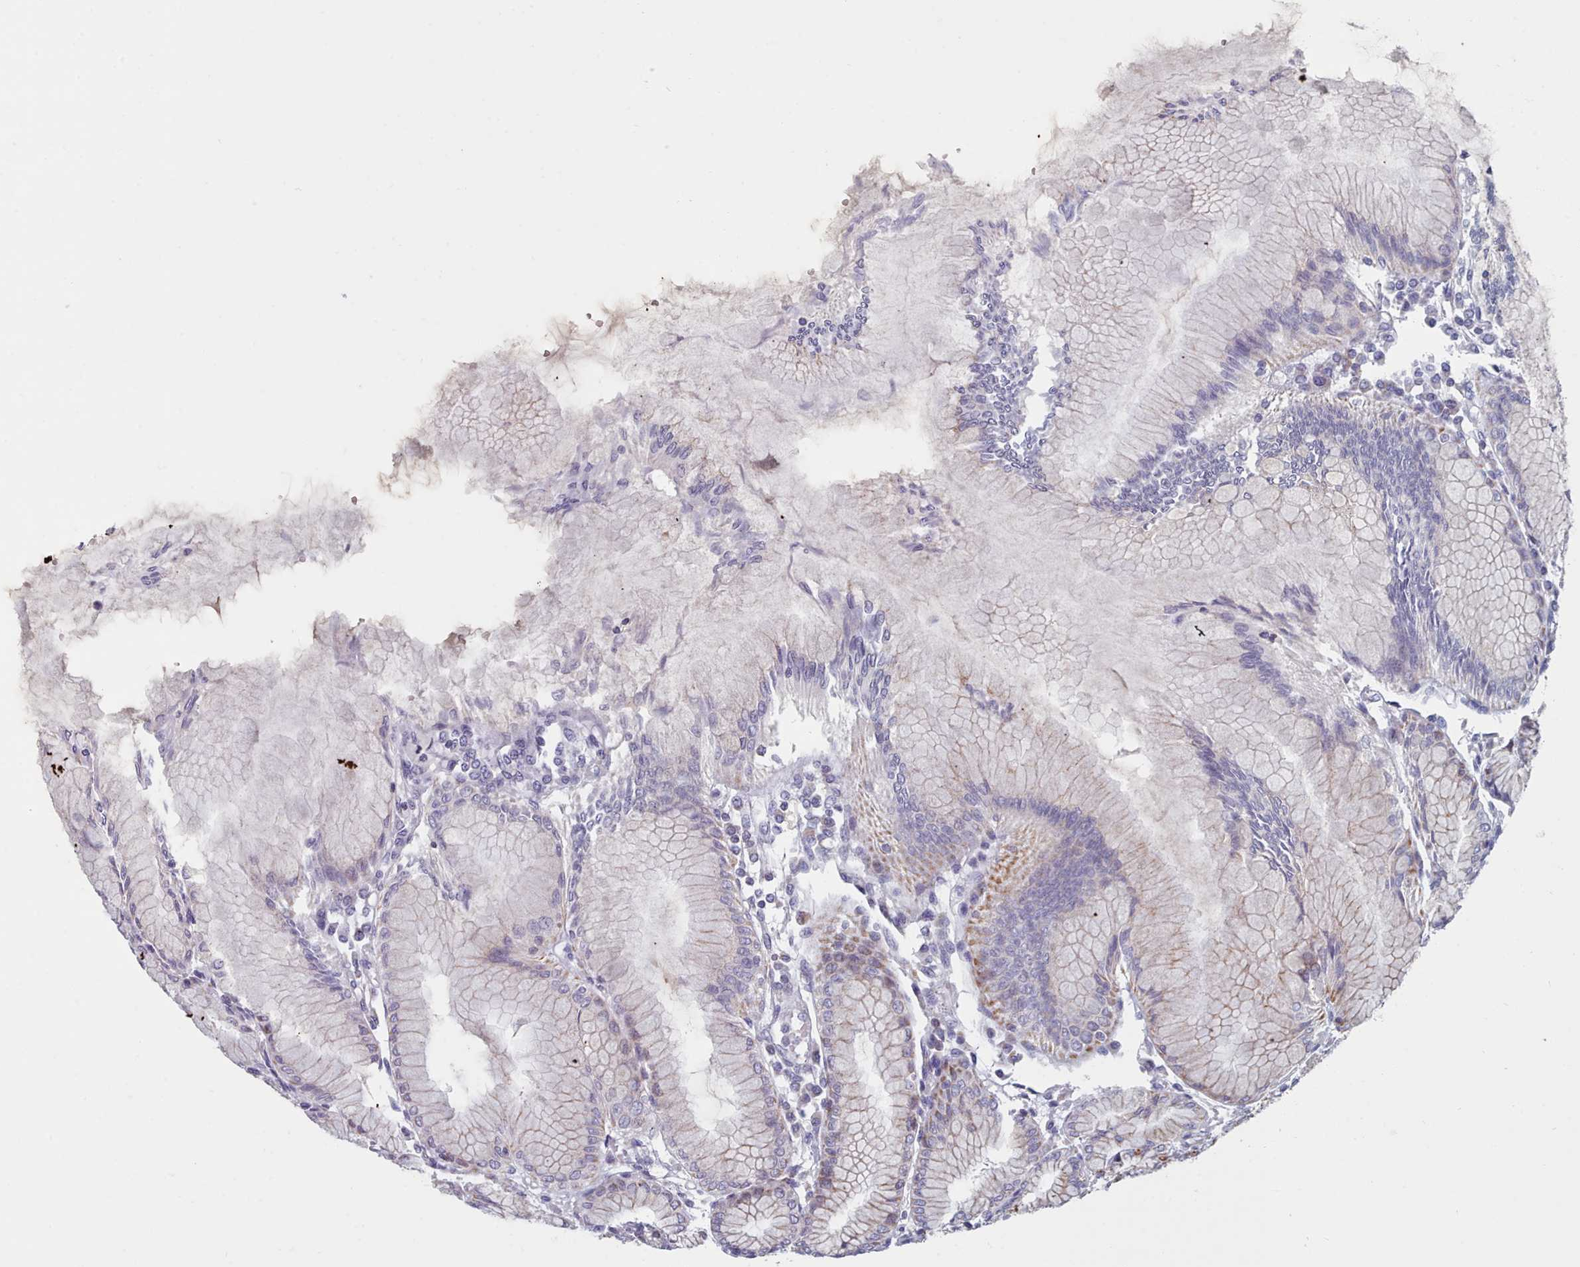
{"staining": {"intensity": "moderate", "quantity": "25%-75%", "location": "cytoplasmic/membranous"}, "tissue": "stomach", "cell_type": "Glandular cells", "image_type": "normal", "snomed": [{"axis": "morphology", "description": "Normal tissue, NOS"}, {"axis": "topography", "description": "Stomach"}], "caption": "Protein staining of benign stomach reveals moderate cytoplasmic/membranous expression in about 25%-75% of glandular cells.", "gene": "FAM170B", "patient": {"sex": "female", "age": 57}}